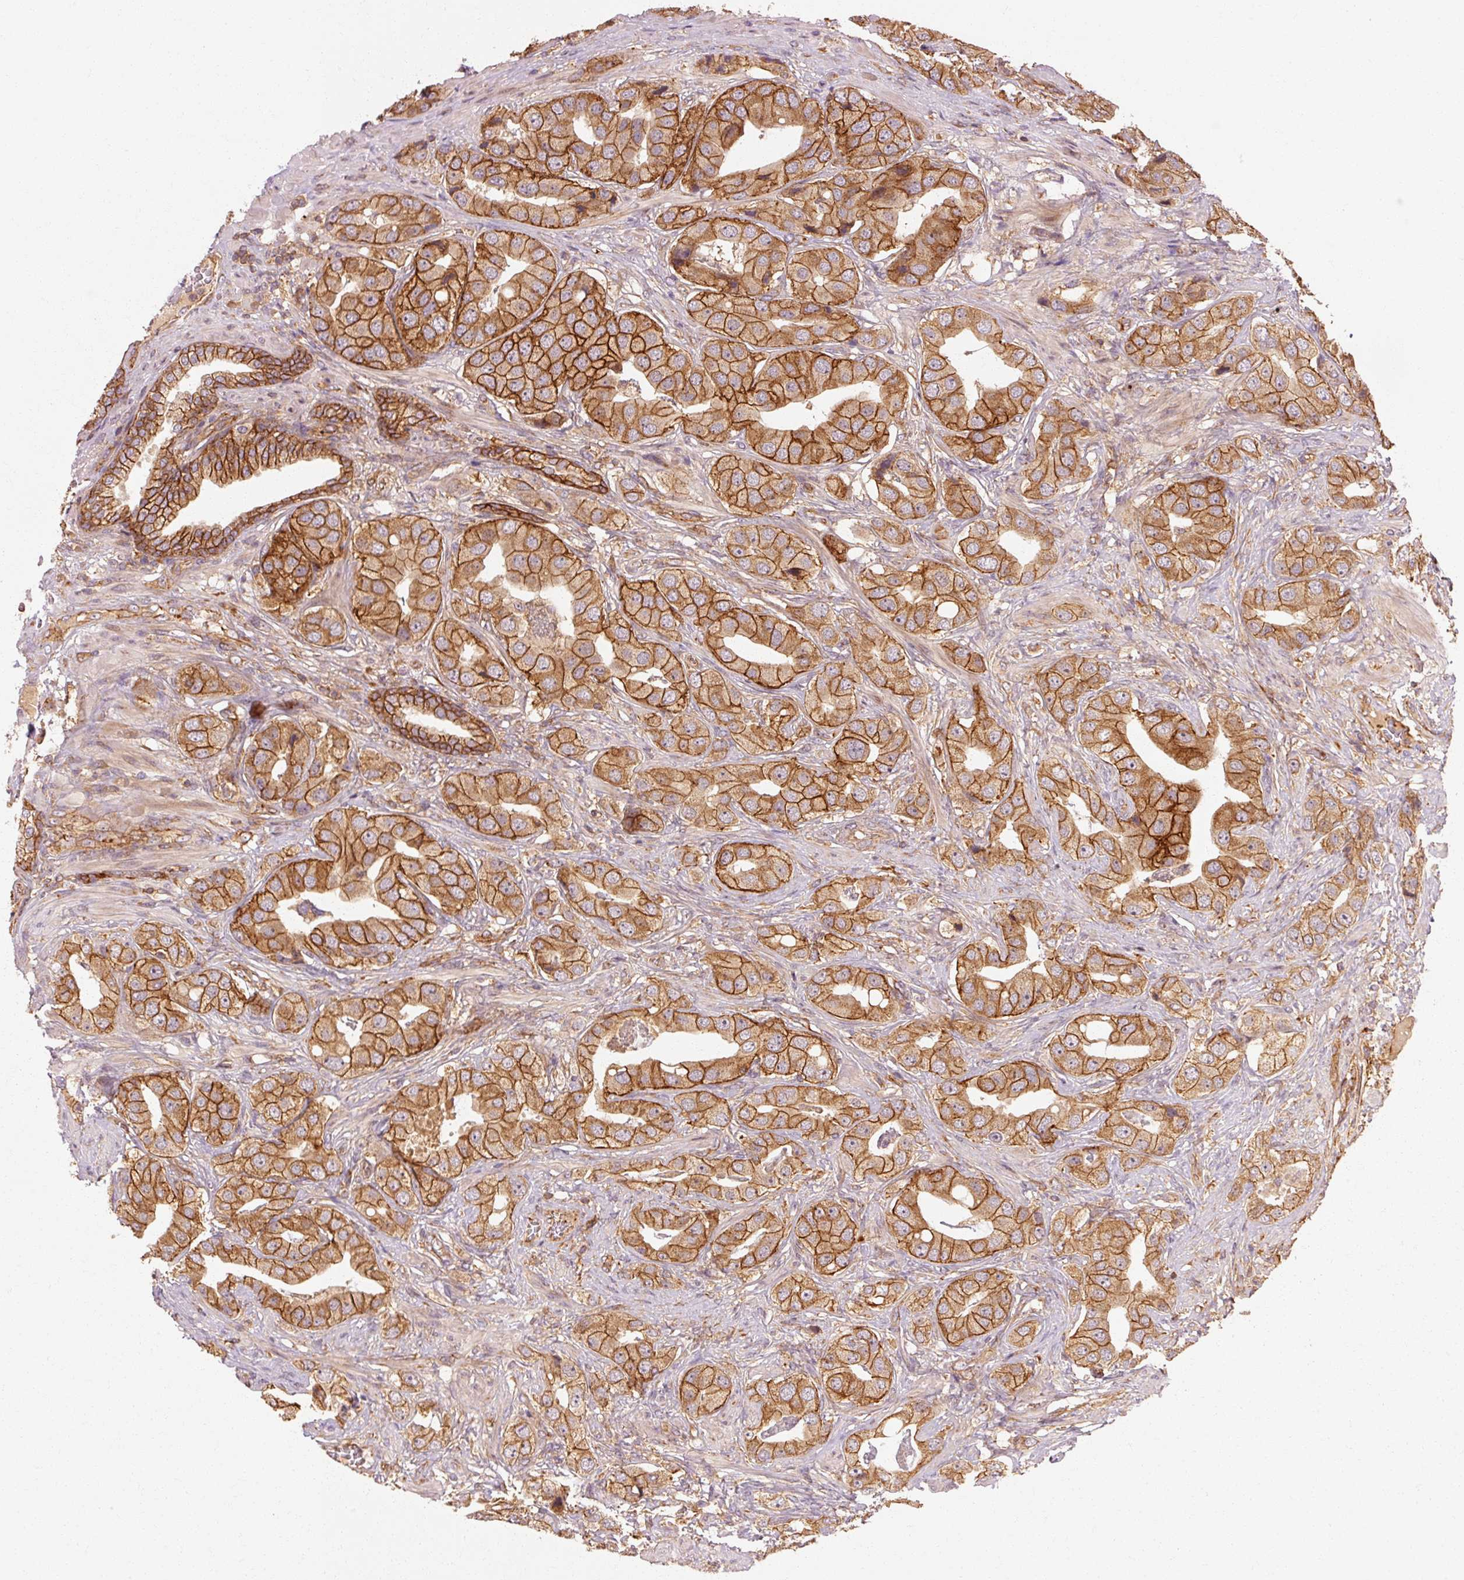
{"staining": {"intensity": "strong", "quantity": ">75%", "location": "cytoplasmic/membranous"}, "tissue": "prostate cancer", "cell_type": "Tumor cells", "image_type": "cancer", "snomed": [{"axis": "morphology", "description": "Adenocarcinoma, High grade"}, {"axis": "topography", "description": "Prostate"}], "caption": "Tumor cells show high levels of strong cytoplasmic/membranous staining in approximately >75% of cells in prostate cancer (high-grade adenocarcinoma).", "gene": "CTNNA1", "patient": {"sex": "male", "age": 63}}